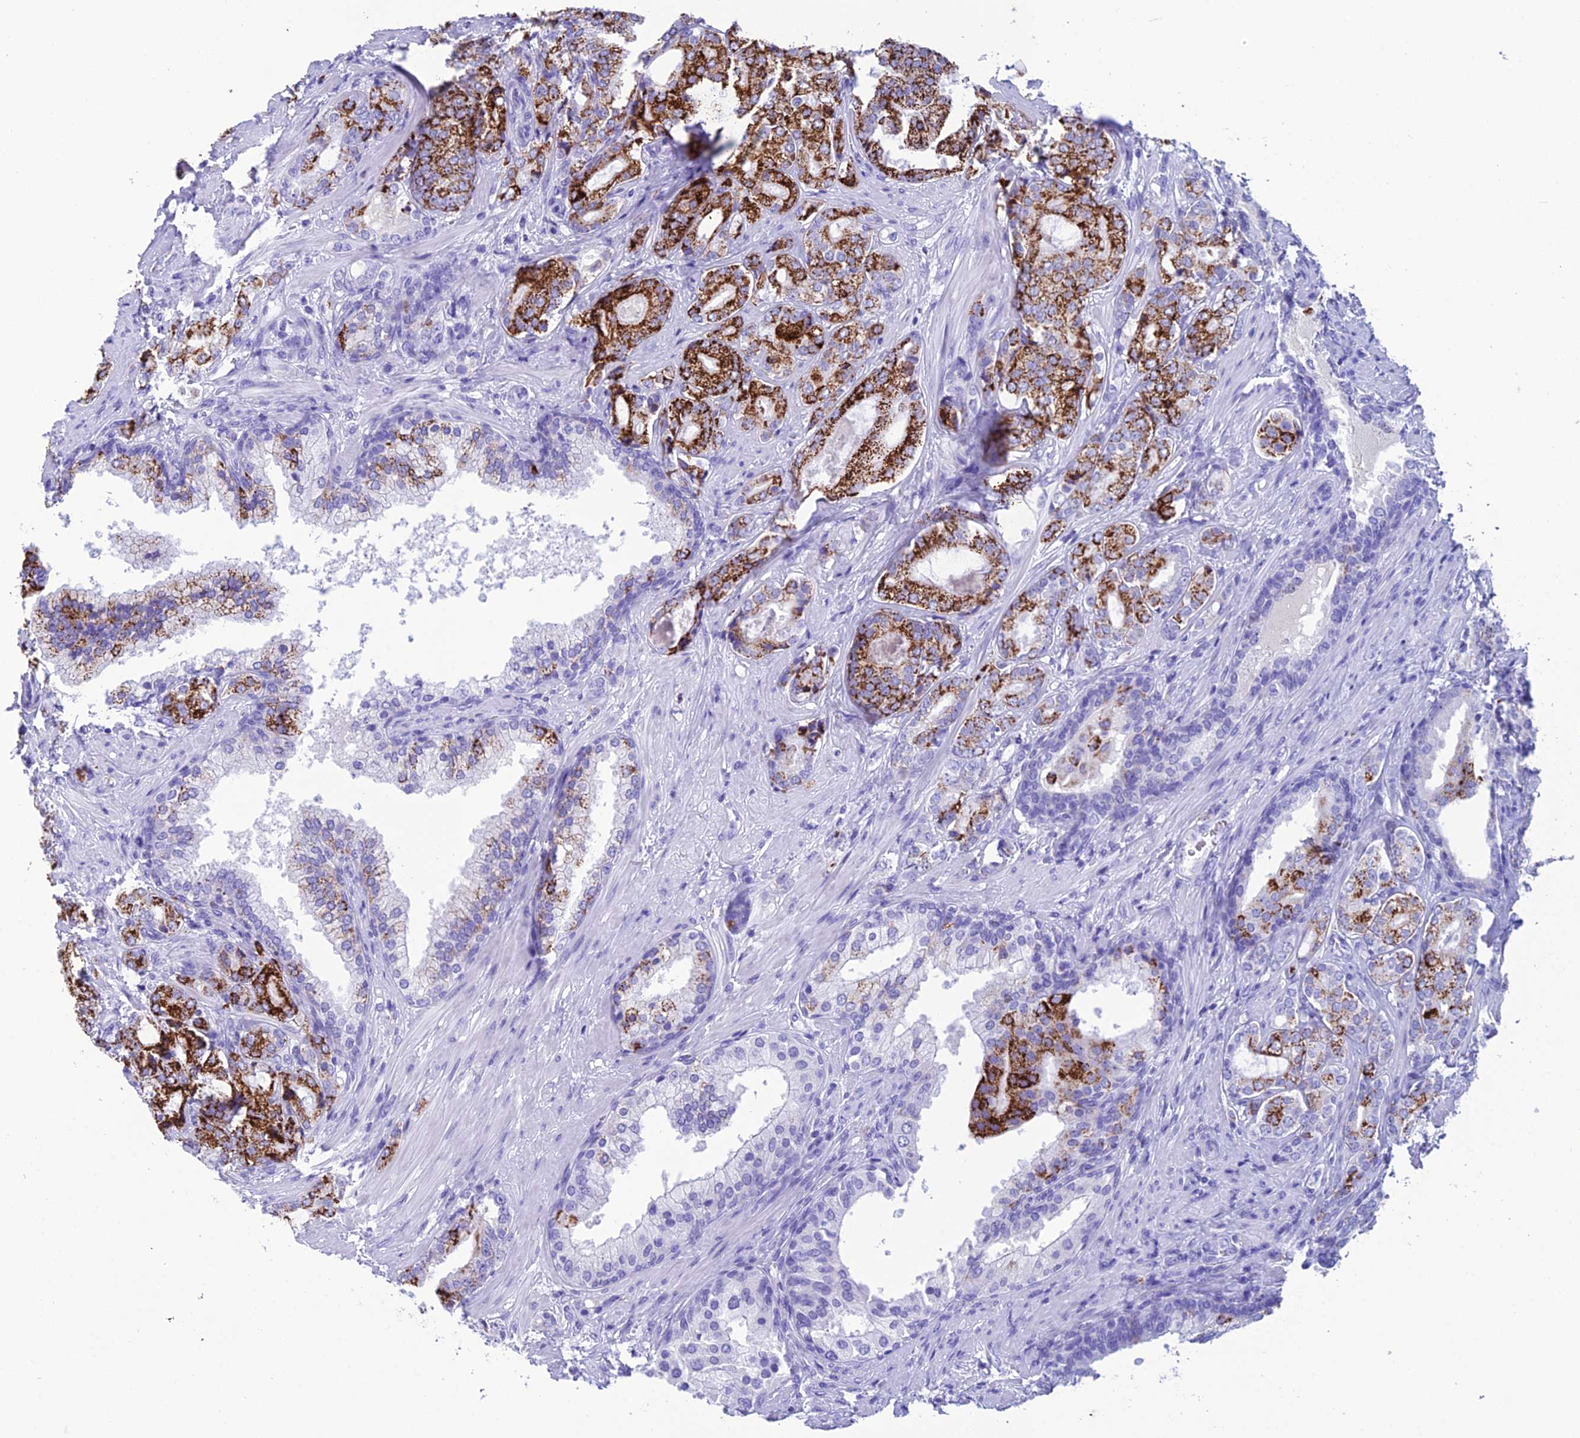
{"staining": {"intensity": "strong", "quantity": ">75%", "location": "cytoplasmic/membranous"}, "tissue": "prostate cancer", "cell_type": "Tumor cells", "image_type": "cancer", "snomed": [{"axis": "morphology", "description": "Adenocarcinoma, High grade"}, {"axis": "topography", "description": "Prostate"}], "caption": "Prostate adenocarcinoma (high-grade) stained with DAB (3,3'-diaminobenzidine) immunohistochemistry shows high levels of strong cytoplasmic/membranous expression in about >75% of tumor cells. (DAB IHC with brightfield microscopy, high magnification).", "gene": "TRAM1L1", "patient": {"sex": "male", "age": 60}}